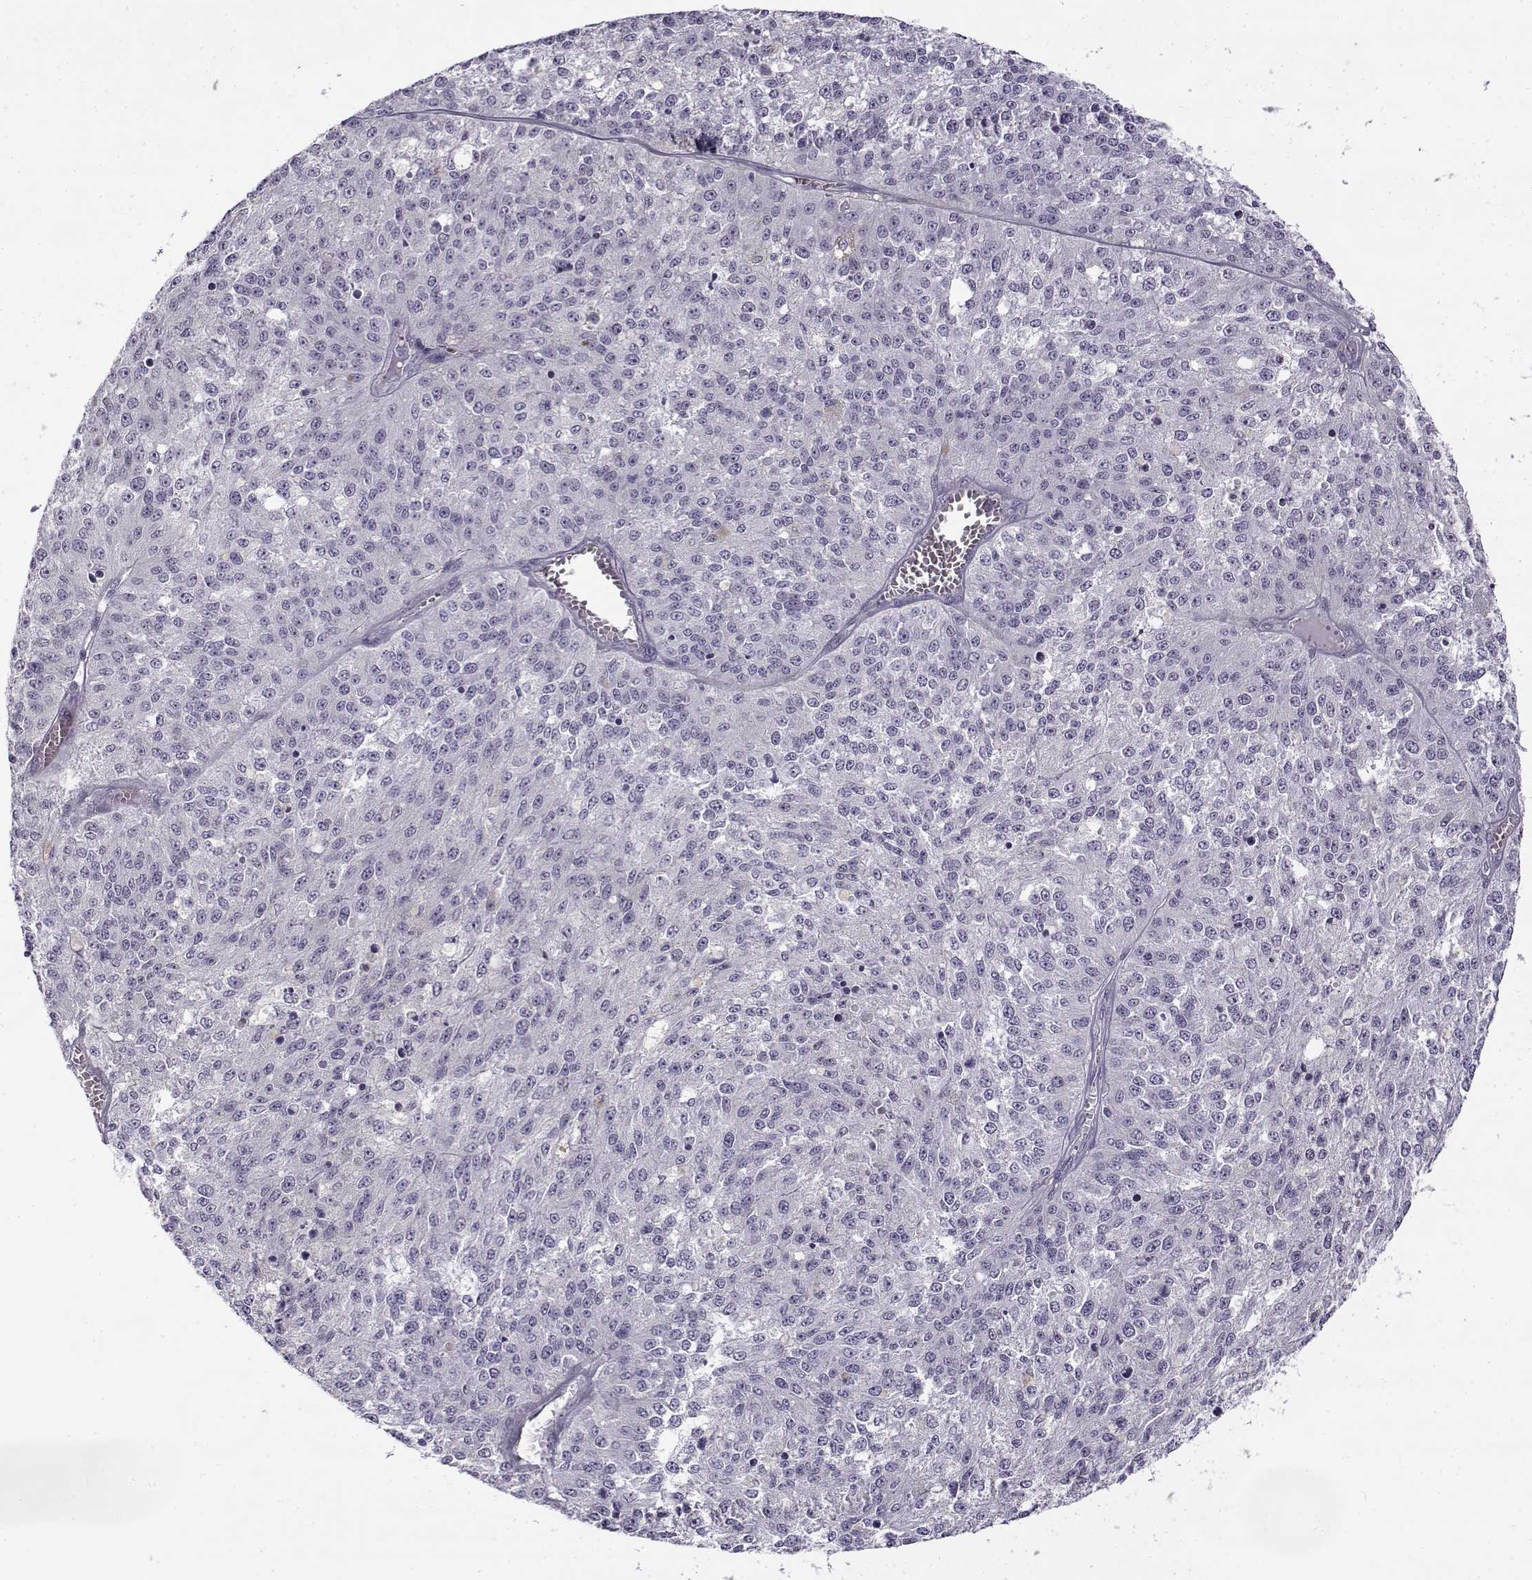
{"staining": {"intensity": "negative", "quantity": "none", "location": "none"}, "tissue": "melanoma", "cell_type": "Tumor cells", "image_type": "cancer", "snomed": [{"axis": "morphology", "description": "Malignant melanoma, Metastatic site"}, {"axis": "topography", "description": "Lymph node"}], "caption": "Malignant melanoma (metastatic site) was stained to show a protein in brown. There is no significant staining in tumor cells. (Immunohistochemistry, brightfield microscopy, high magnification).", "gene": "TEX55", "patient": {"sex": "female", "age": 64}}